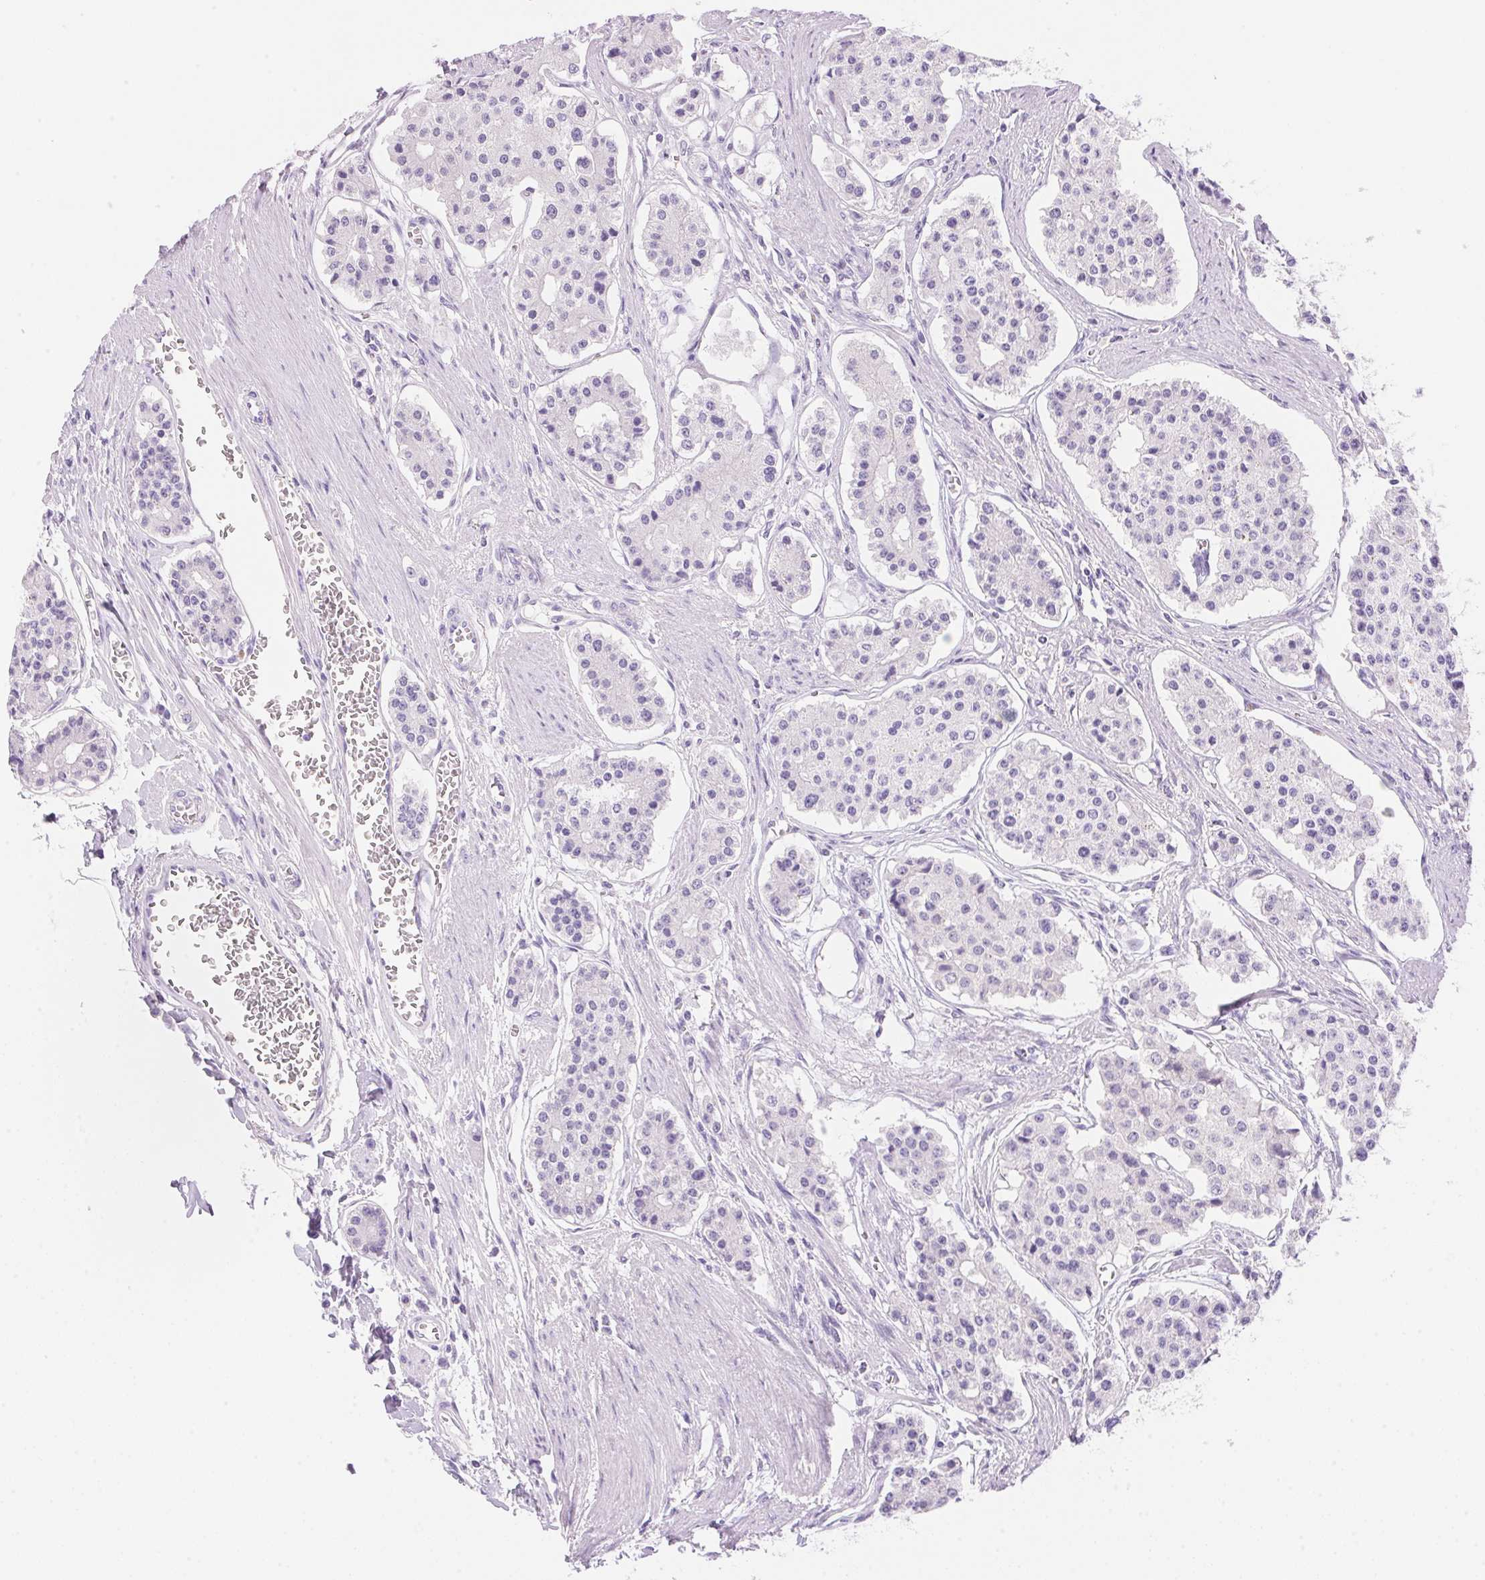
{"staining": {"intensity": "negative", "quantity": "none", "location": "none"}, "tissue": "carcinoid", "cell_type": "Tumor cells", "image_type": "cancer", "snomed": [{"axis": "morphology", "description": "Carcinoid, malignant, NOS"}, {"axis": "topography", "description": "Small intestine"}], "caption": "The micrograph shows no significant expression in tumor cells of malignant carcinoid.", "gene": "DHCR24", "patient": {"sex": "female", "age": 65}}